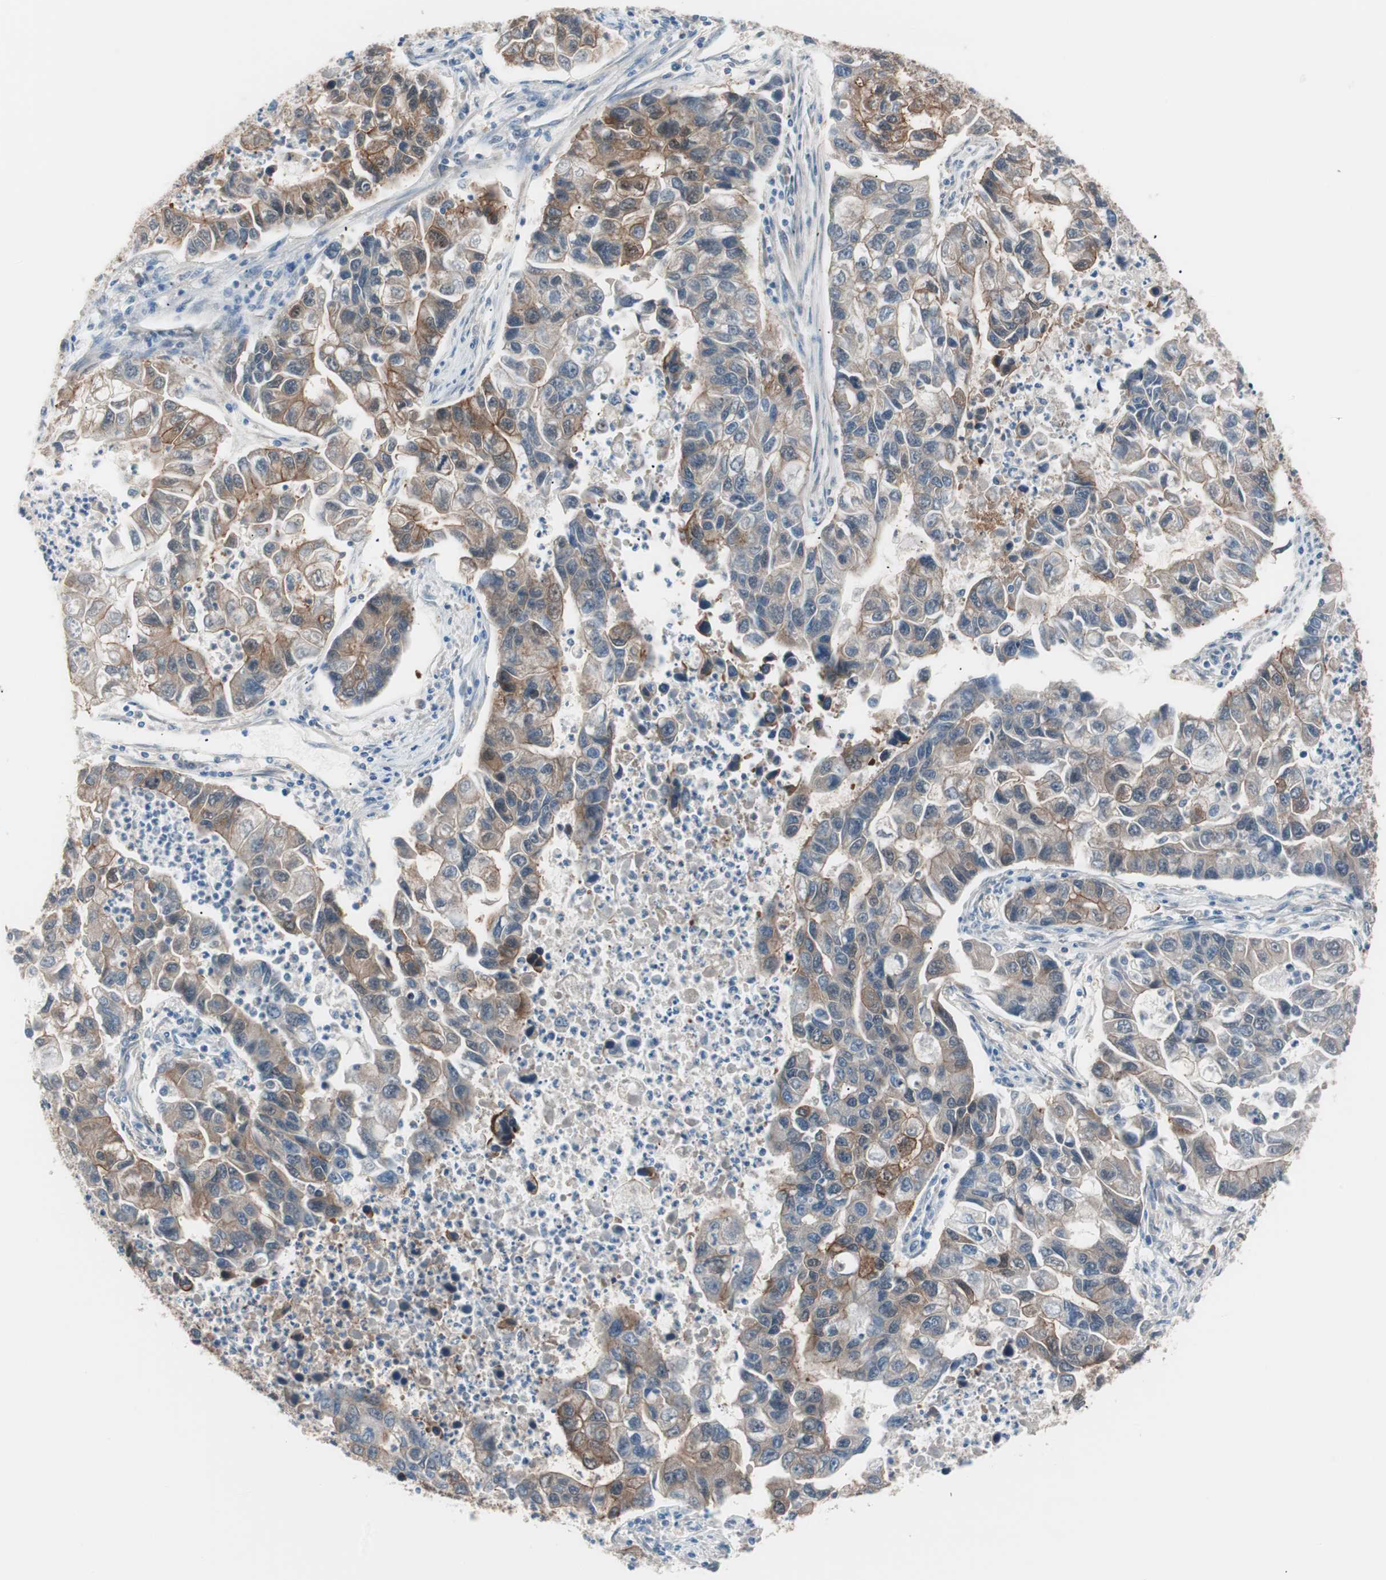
{"staining": {"intensity": "strong", "quantity": ">75%", "location": "cytoplasmic/membranous"}, "tissue": "lung cancer", "cell_type": "Tumor cells", "image_type": "cancer", "snomed": [{"axis": "morphology", "description": "Adenocarcinoma, NOS"}, {"axis": "topography", "description": "Lung"}], "caption": "Protein staining of lung cancer tissue reveals strong cytoplasmic/membranous staining in approximately >75% of tumor cells. The staining was performed using DAB (3,3'-diaminobenzidine) to visualize the protein expression in brown, while the nuclei were stained in blue with hematoxylin (Magnification: 20x).", "gene": "VIL1", "patient": {"sex": "female", "age": 51}}